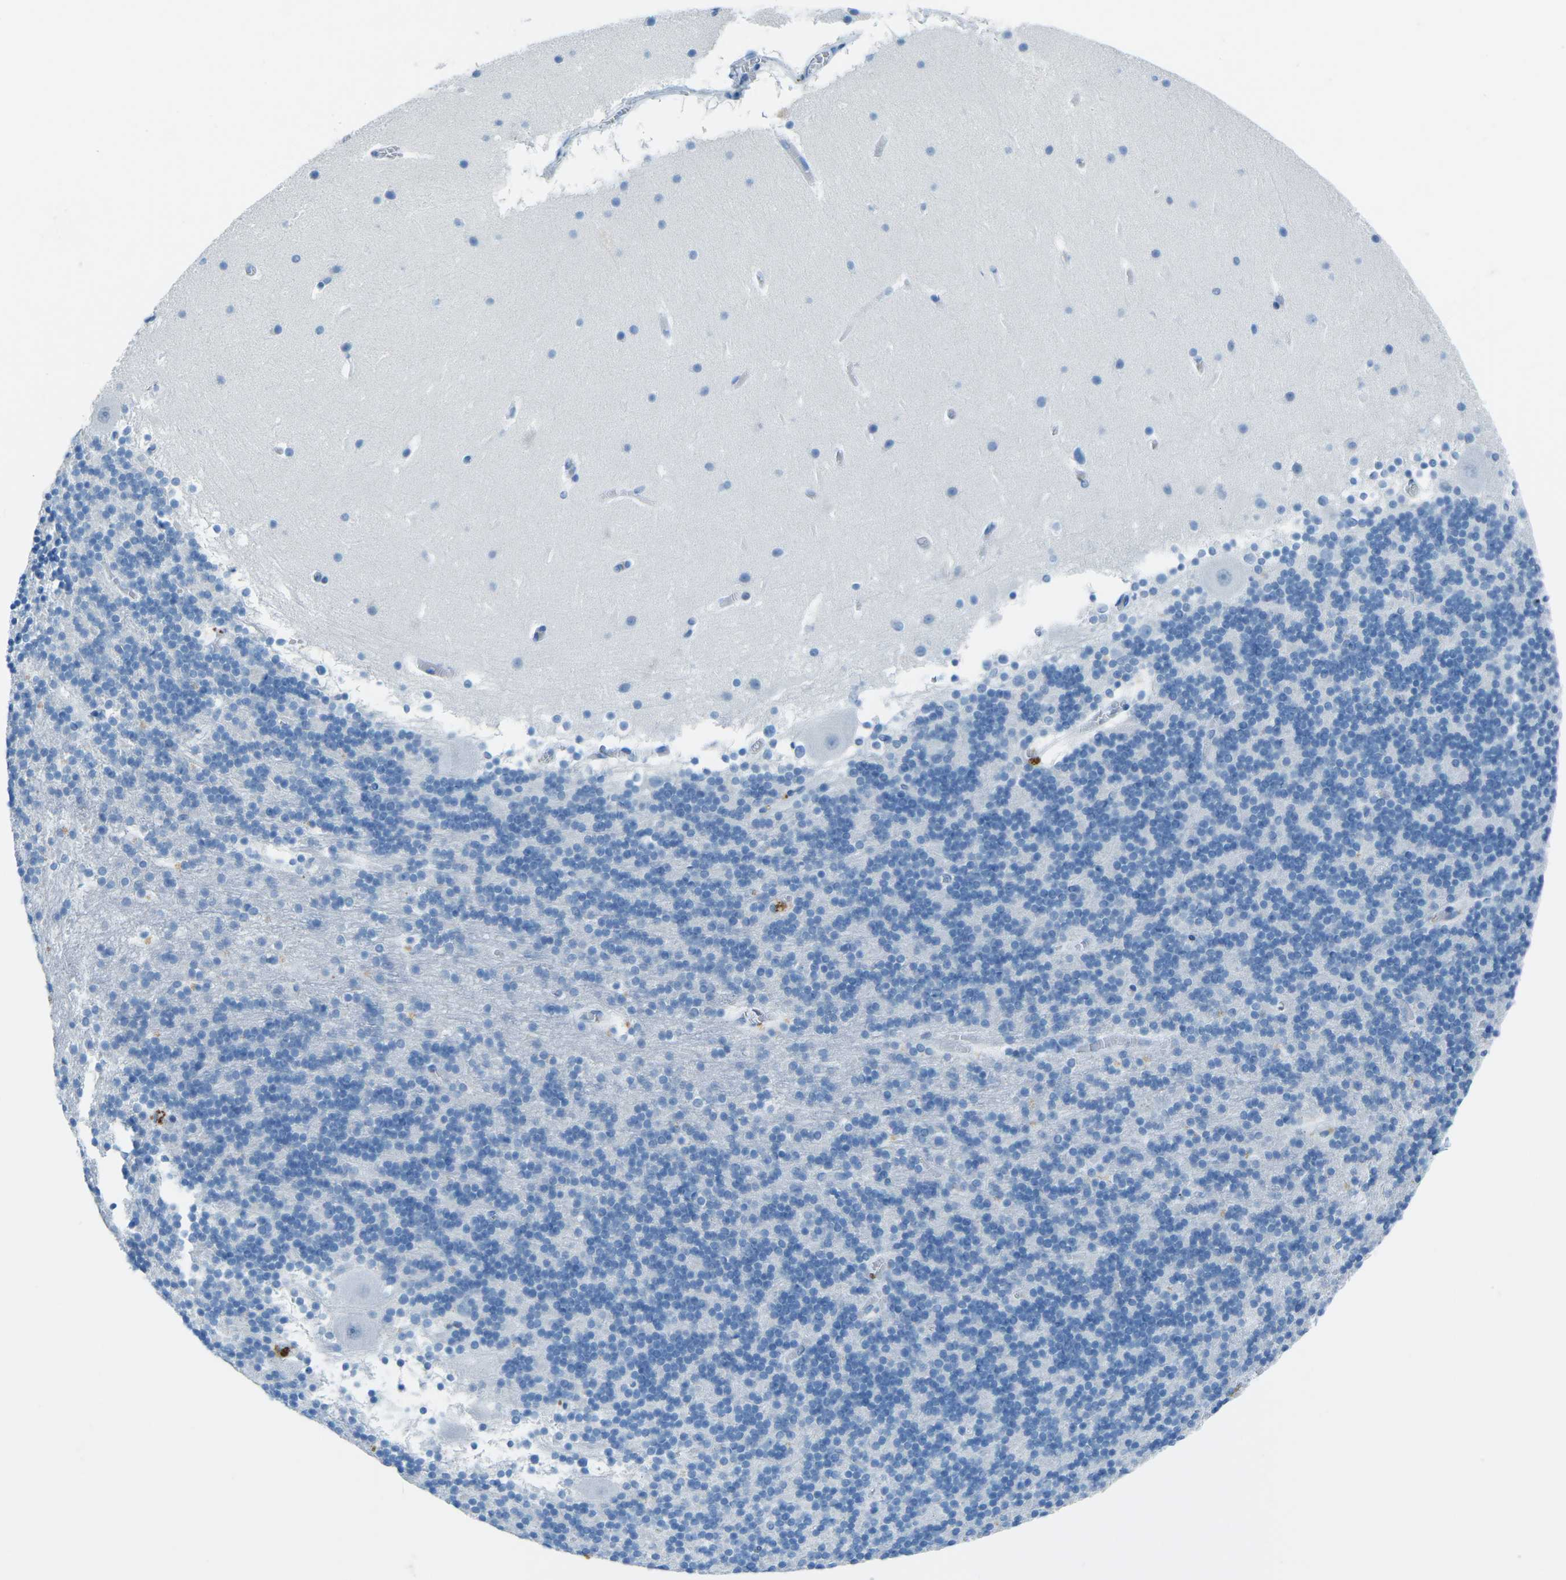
{"staining": {"intensity": "negative", "quantity": "none", "location": "none"}, "tissue": "cerebellum", "cell_type": "Cells in granular layer", "image_type": "normal", "snomed": [{"axis": "morphology", "description": "Normal tissue, NOS"}, {"axis": "topography", "description": "Cerebellum"}], "caption": "IHC histopathology image of unremarkable cerebellum stained for a protein (brown), which displays no positivity in cells in granular layer.", "gene": "MYH8", "patient": {"sex": "male", "age": 45}}